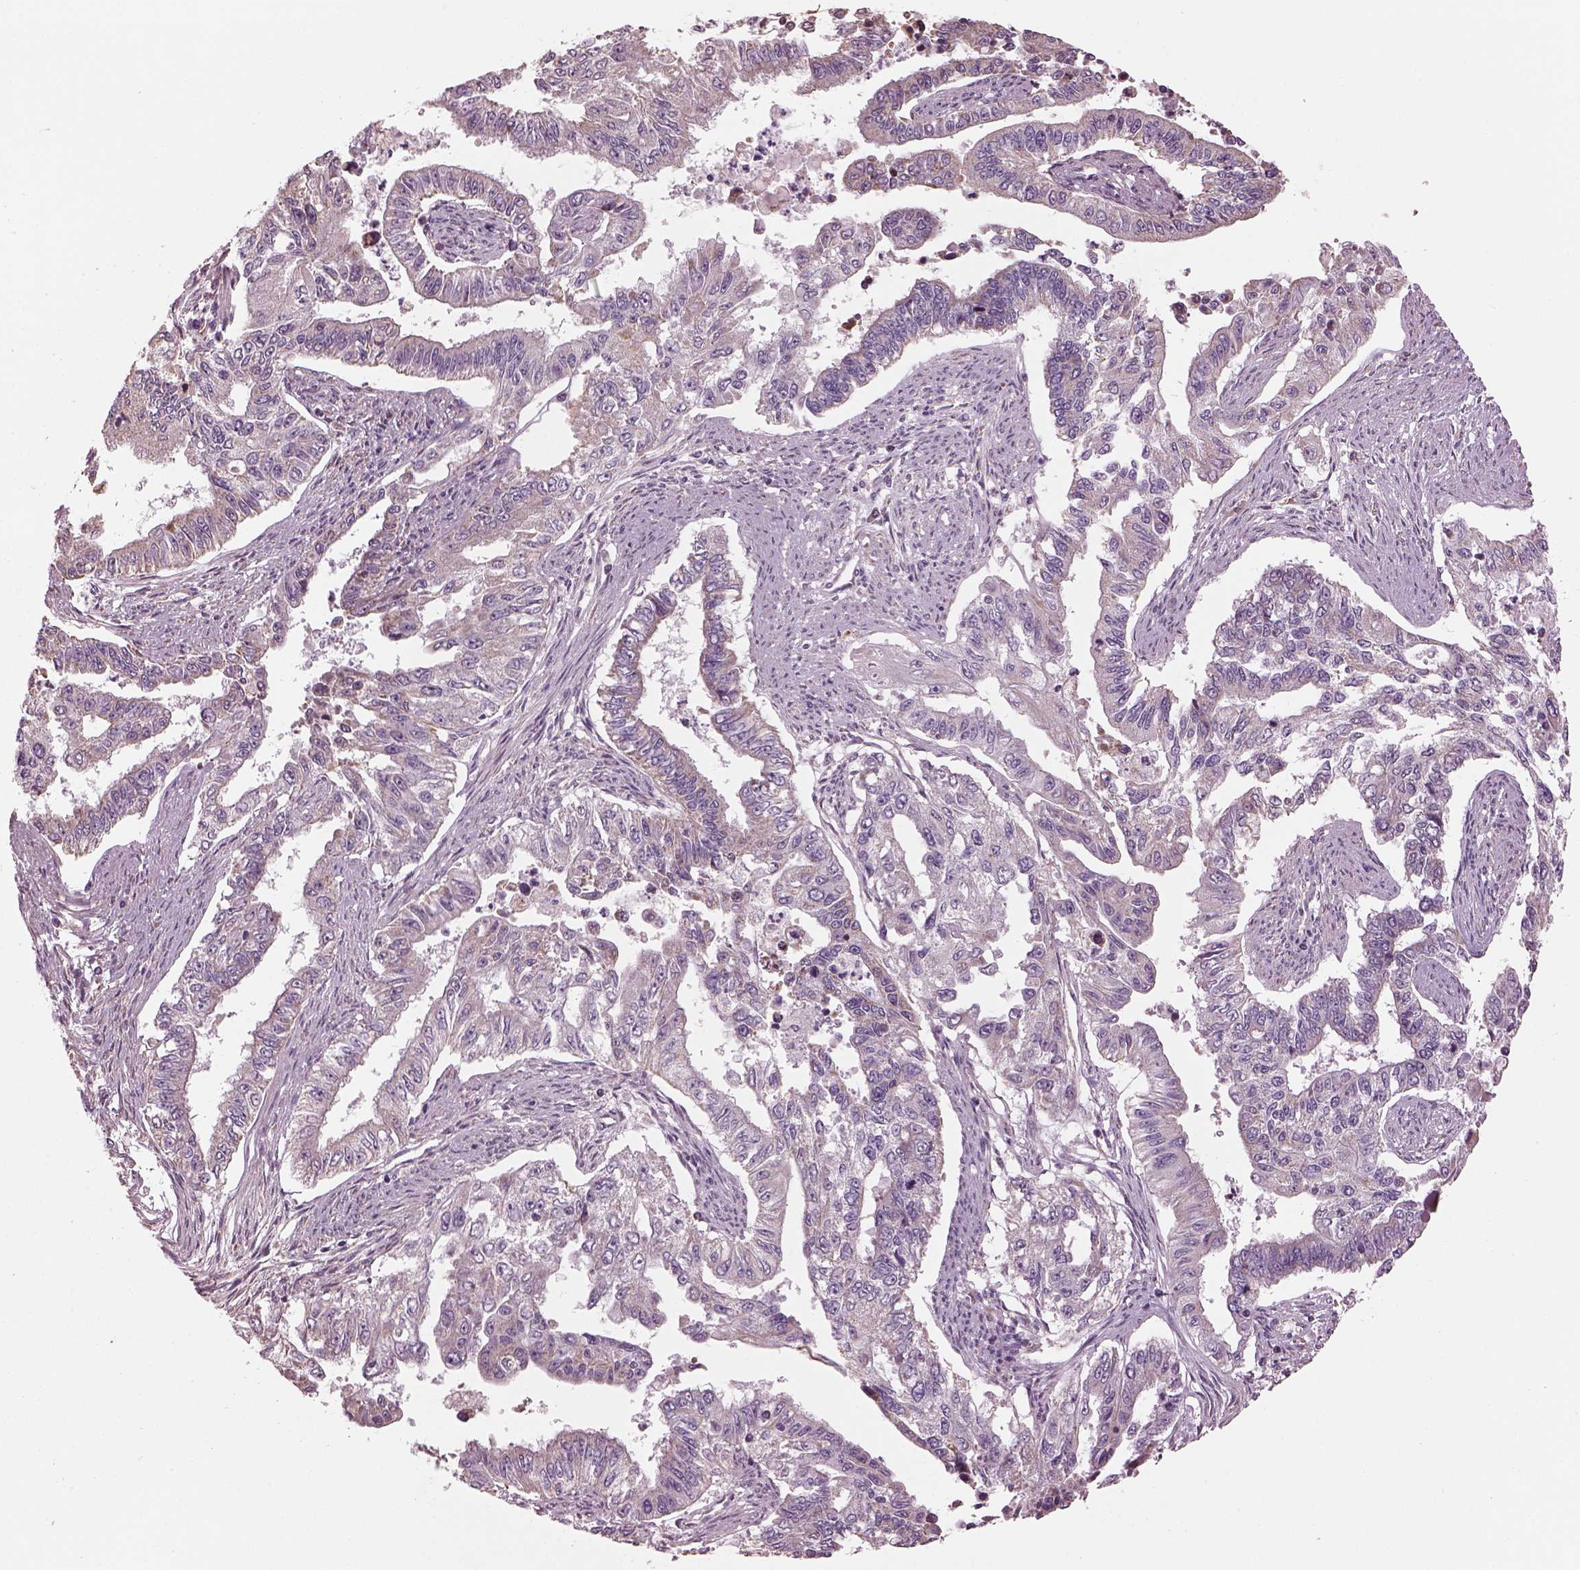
{"staining": {"intensity": "negative", "quantity": "none", "location": "none"}, "tissue": "endometrial cancer", "cell_type": "Tumor cells", "image_type": "cancer", "snomed": [{"axis": "morphology", "description": "Adenocarcinoma, NOS"}, {"axis": "topography", "description": "Uterus"}], "caption": "Endometrial adenocarcinoma was stained to show a protein in brown. There is no significant positivity in tumor cells. (Immunohistochemistry (ihc), brightfield microscopy, high magnification).", "gene": "SPATA7", "patient": {"sex": "female", "age": 59}}